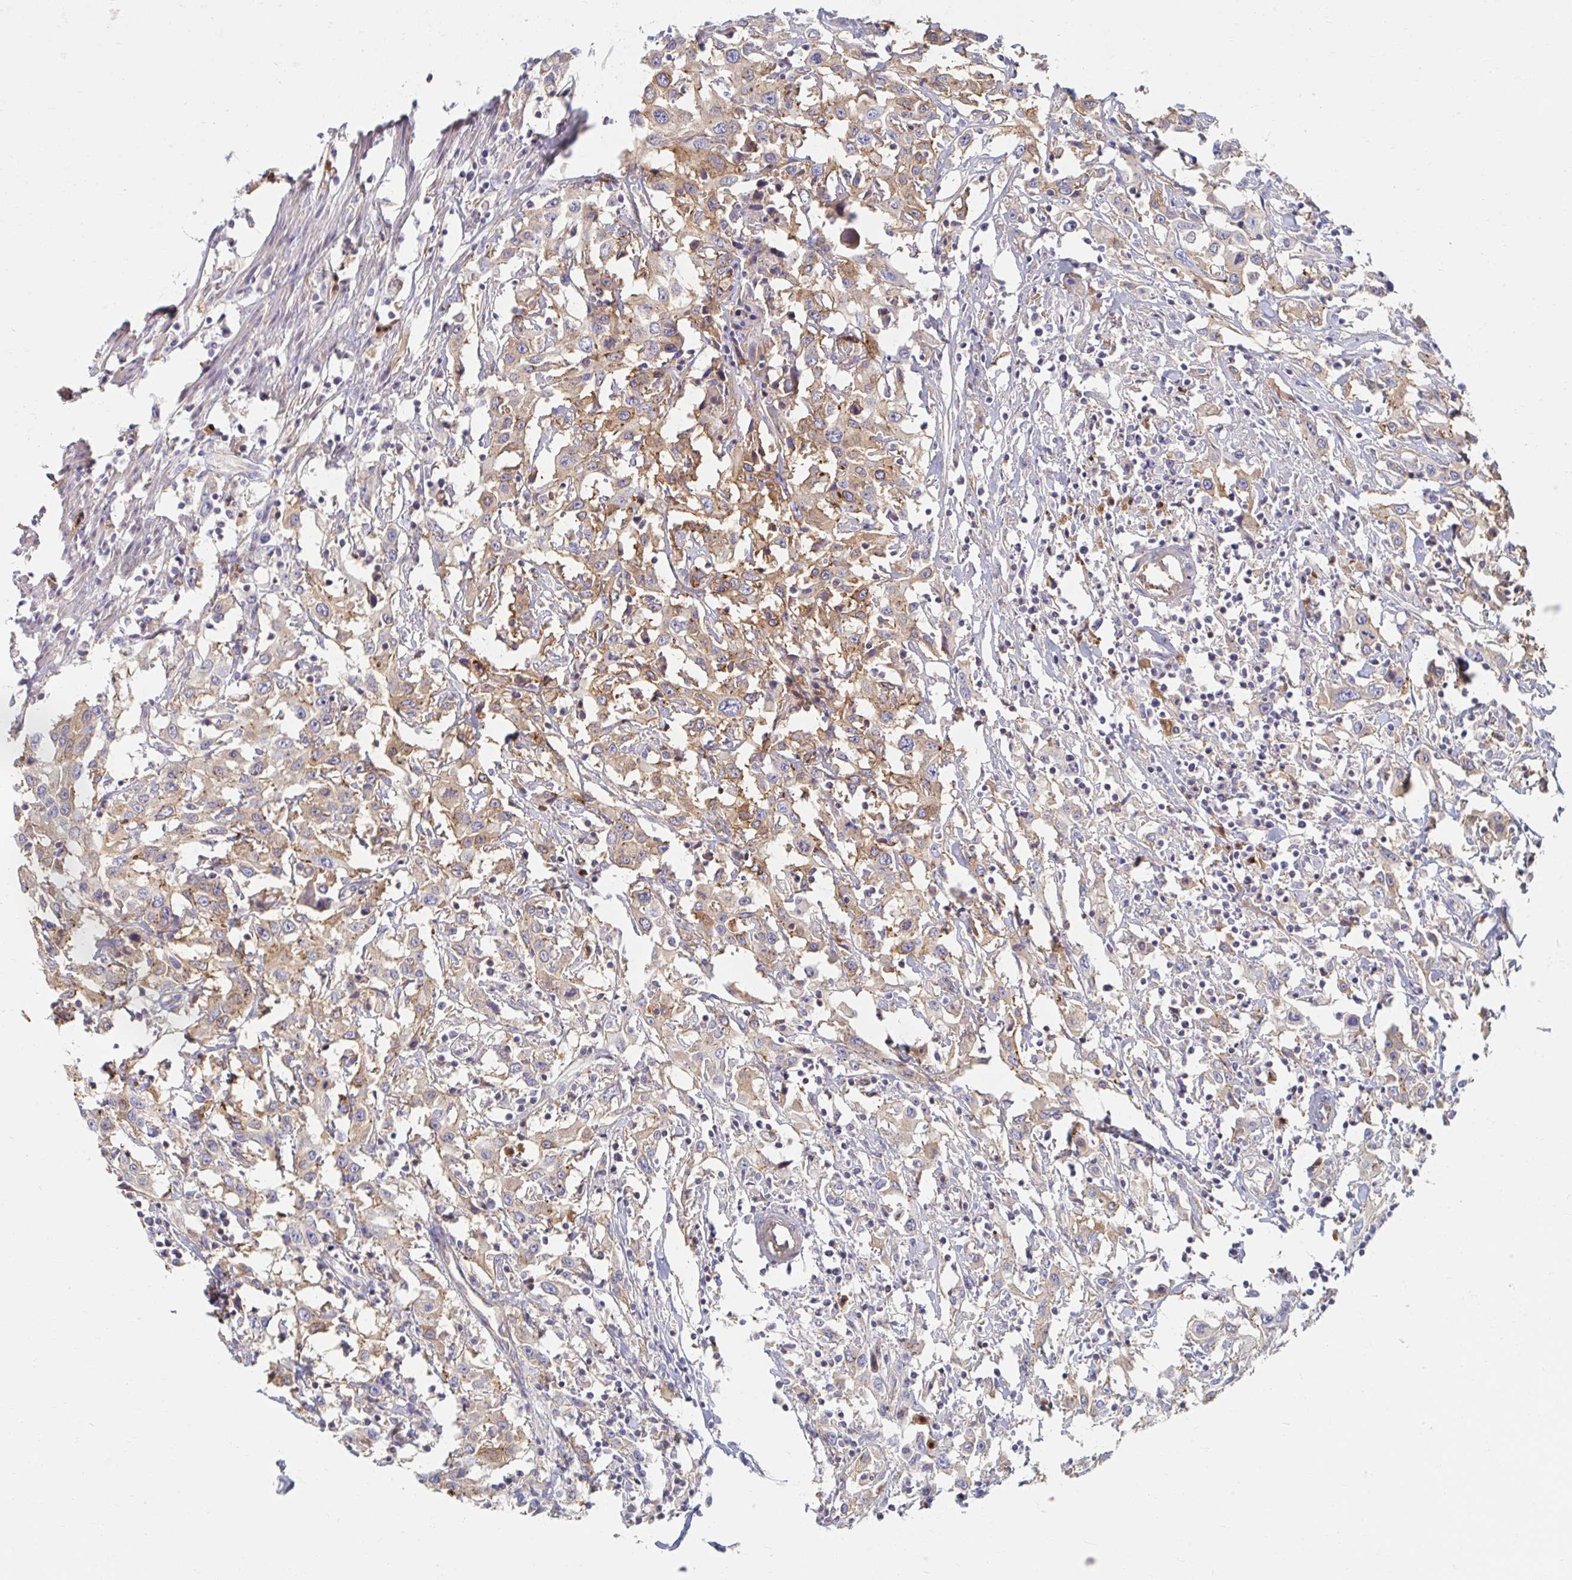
{"staining": {"intensity": "weak", "quantity": ">75%", "location": "cytoplasmic/membranous"}, "tissue": "urothelial cancer", "cell_type": "Tumor cells", "image_type": "cancer", "snomed": [{"axis": "morphology", "description": "Urothelial carcinoma, High grade"}, {"axis": "topography", "description": "Urinary bladder"}], "caption": "Weak cytoplasmic/membranous protein expression is appreciated in approximately >75% of tumor cells in urothelial cancer. The staining was performed using DAB to visualize the protein expression in brown, while the nuclei were stained in blue with hematoxylin (Magnification: 20x).", "gene": "MYLK2", "patient": {"sex": "male", "age": 61}}